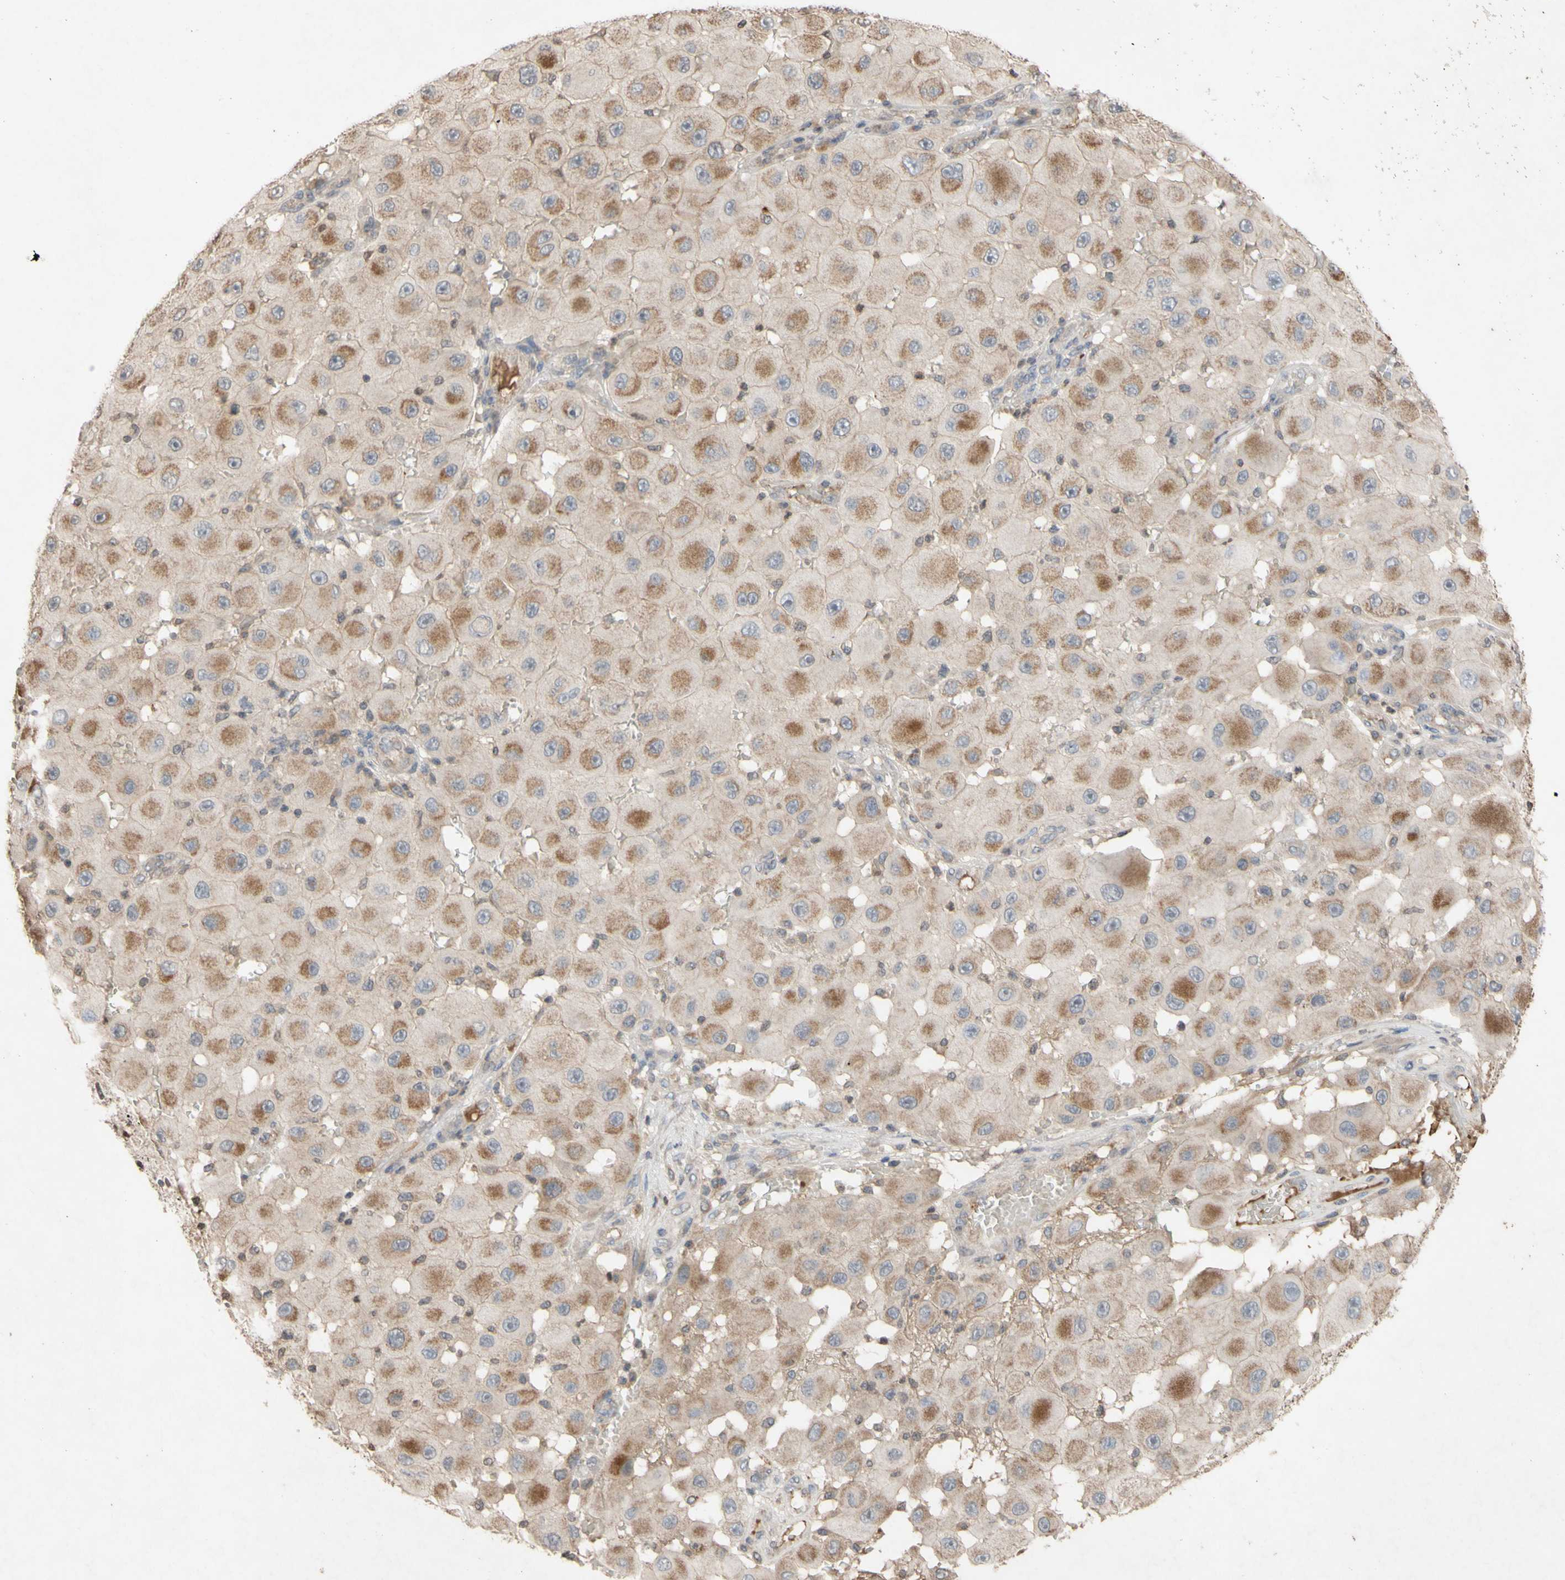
{"staining": {"intensity": "moderate", "quantity": ">75%", "location": "cytoplasmic/membranous"}, "tissue": "melanoma", "cell_type": "Tumor cells", "image_type": "cancer", "snomed": [{"axis": "morphology", "description": "Malignant melanoma, NOS"}, {"axis": "topography", "description": "Skin"}], "caption": "A brown stain shows moderate cytoplasmic/membranous expression of a protein in human melanoma tumor cells.", "gene": "NECTIN3", "patient": {"sex": "female", "age": 81}}